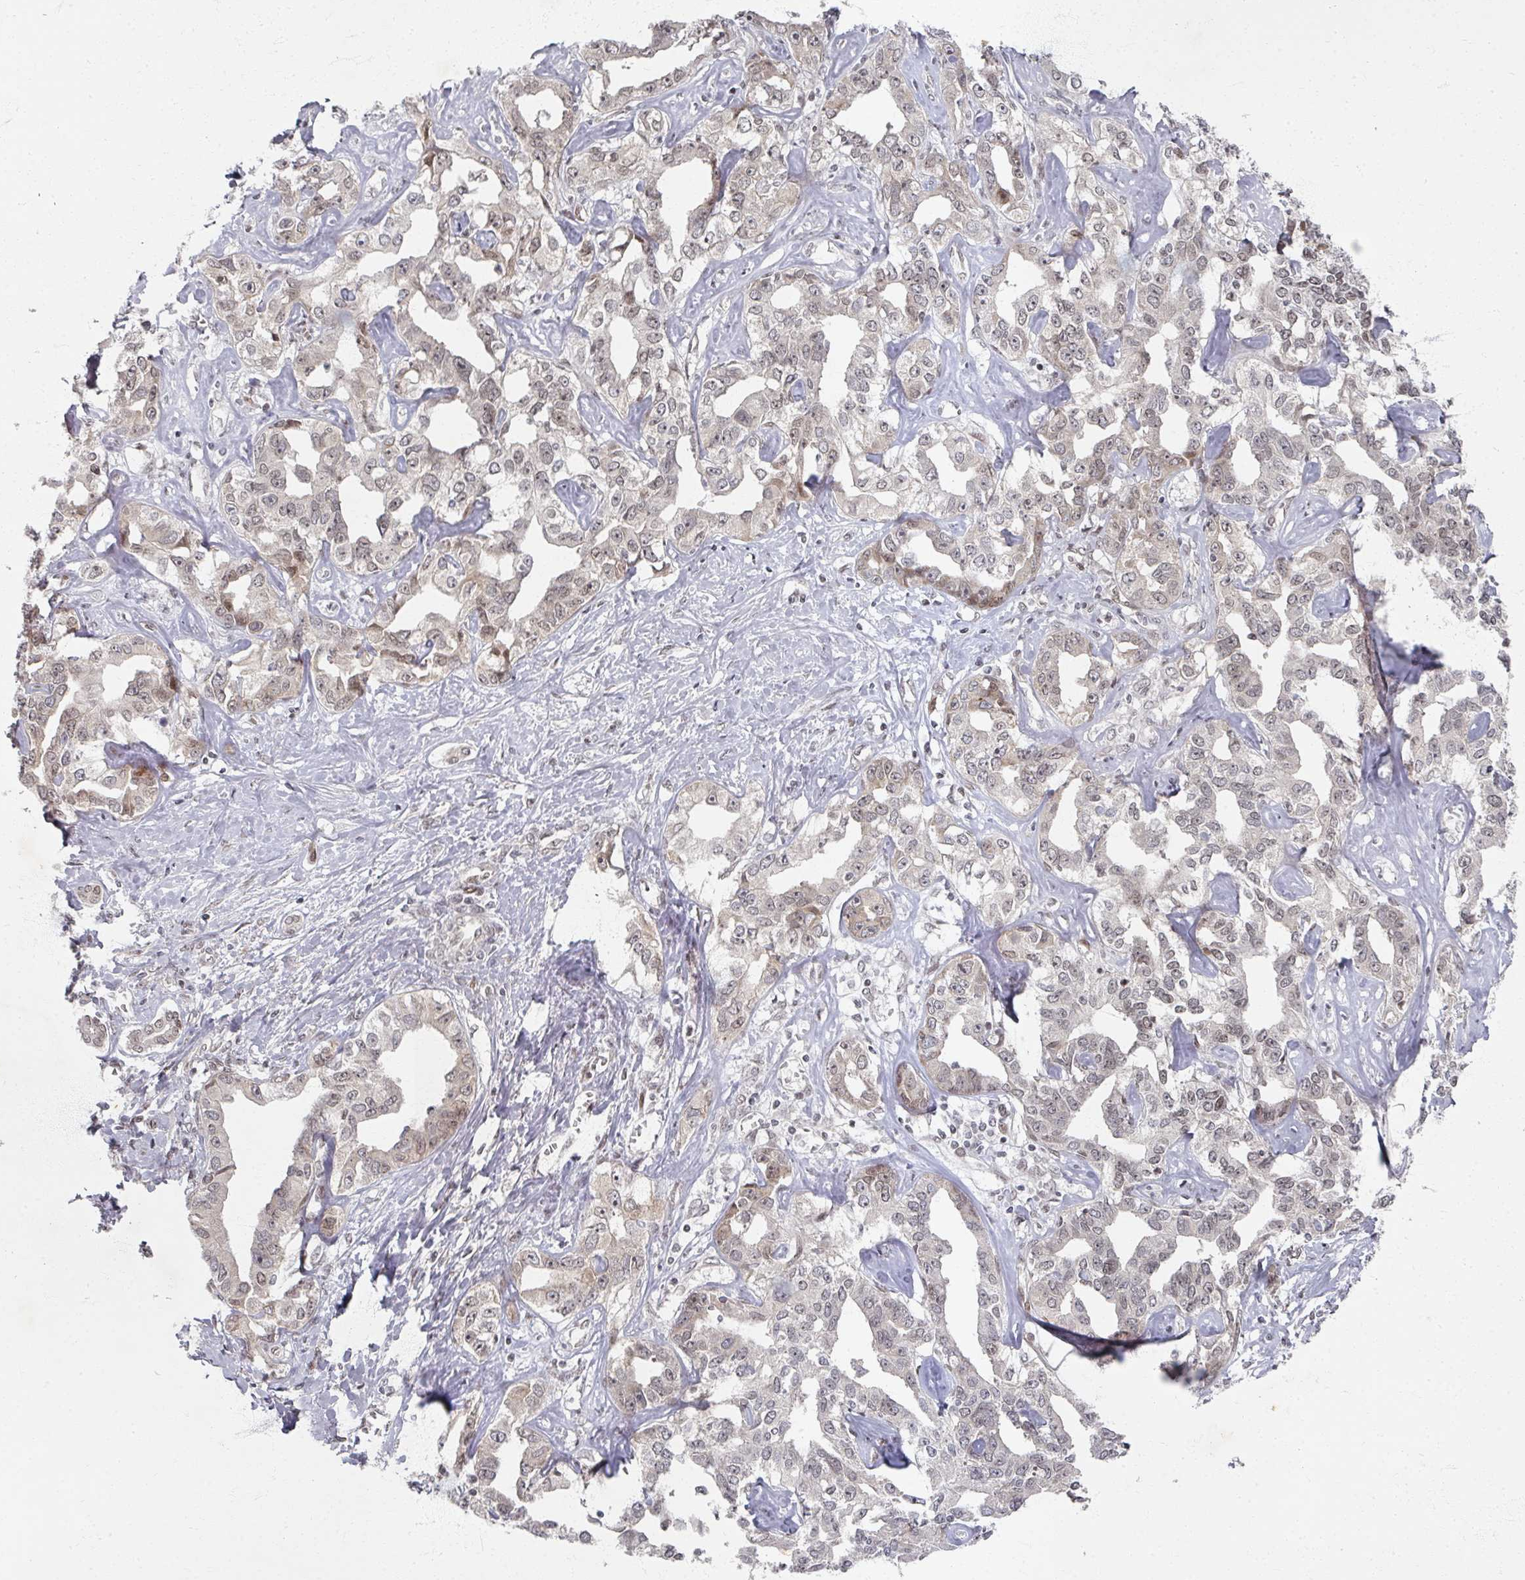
{"staining": {"intensity": "weak", "quantity": "25%-75%", "location": "nuclear"}, "tissue": "liver cancer", "cell_type": "Tumor cells", "image_type": "cancer", "snomed": [{"axis": "morphology", "description": "Cholangiocarcinoma"}, {"axis": "topography", "description": "Liver"}], "caption": "An immunohistochemistry histopathology image of neoplastic tissue is shown. Protein staining in brown highlights weak nuclear positivity in cholangiocarcinoma (liver) within tumor cells. (Stains: DAB (3,3'-diaminobenzidine) in brown, nuclei in blue, Microscopy: brightfield microscopy at high magnification).", "gene": "PSKH1", "patient": {"sex": "male", "age": 59}}